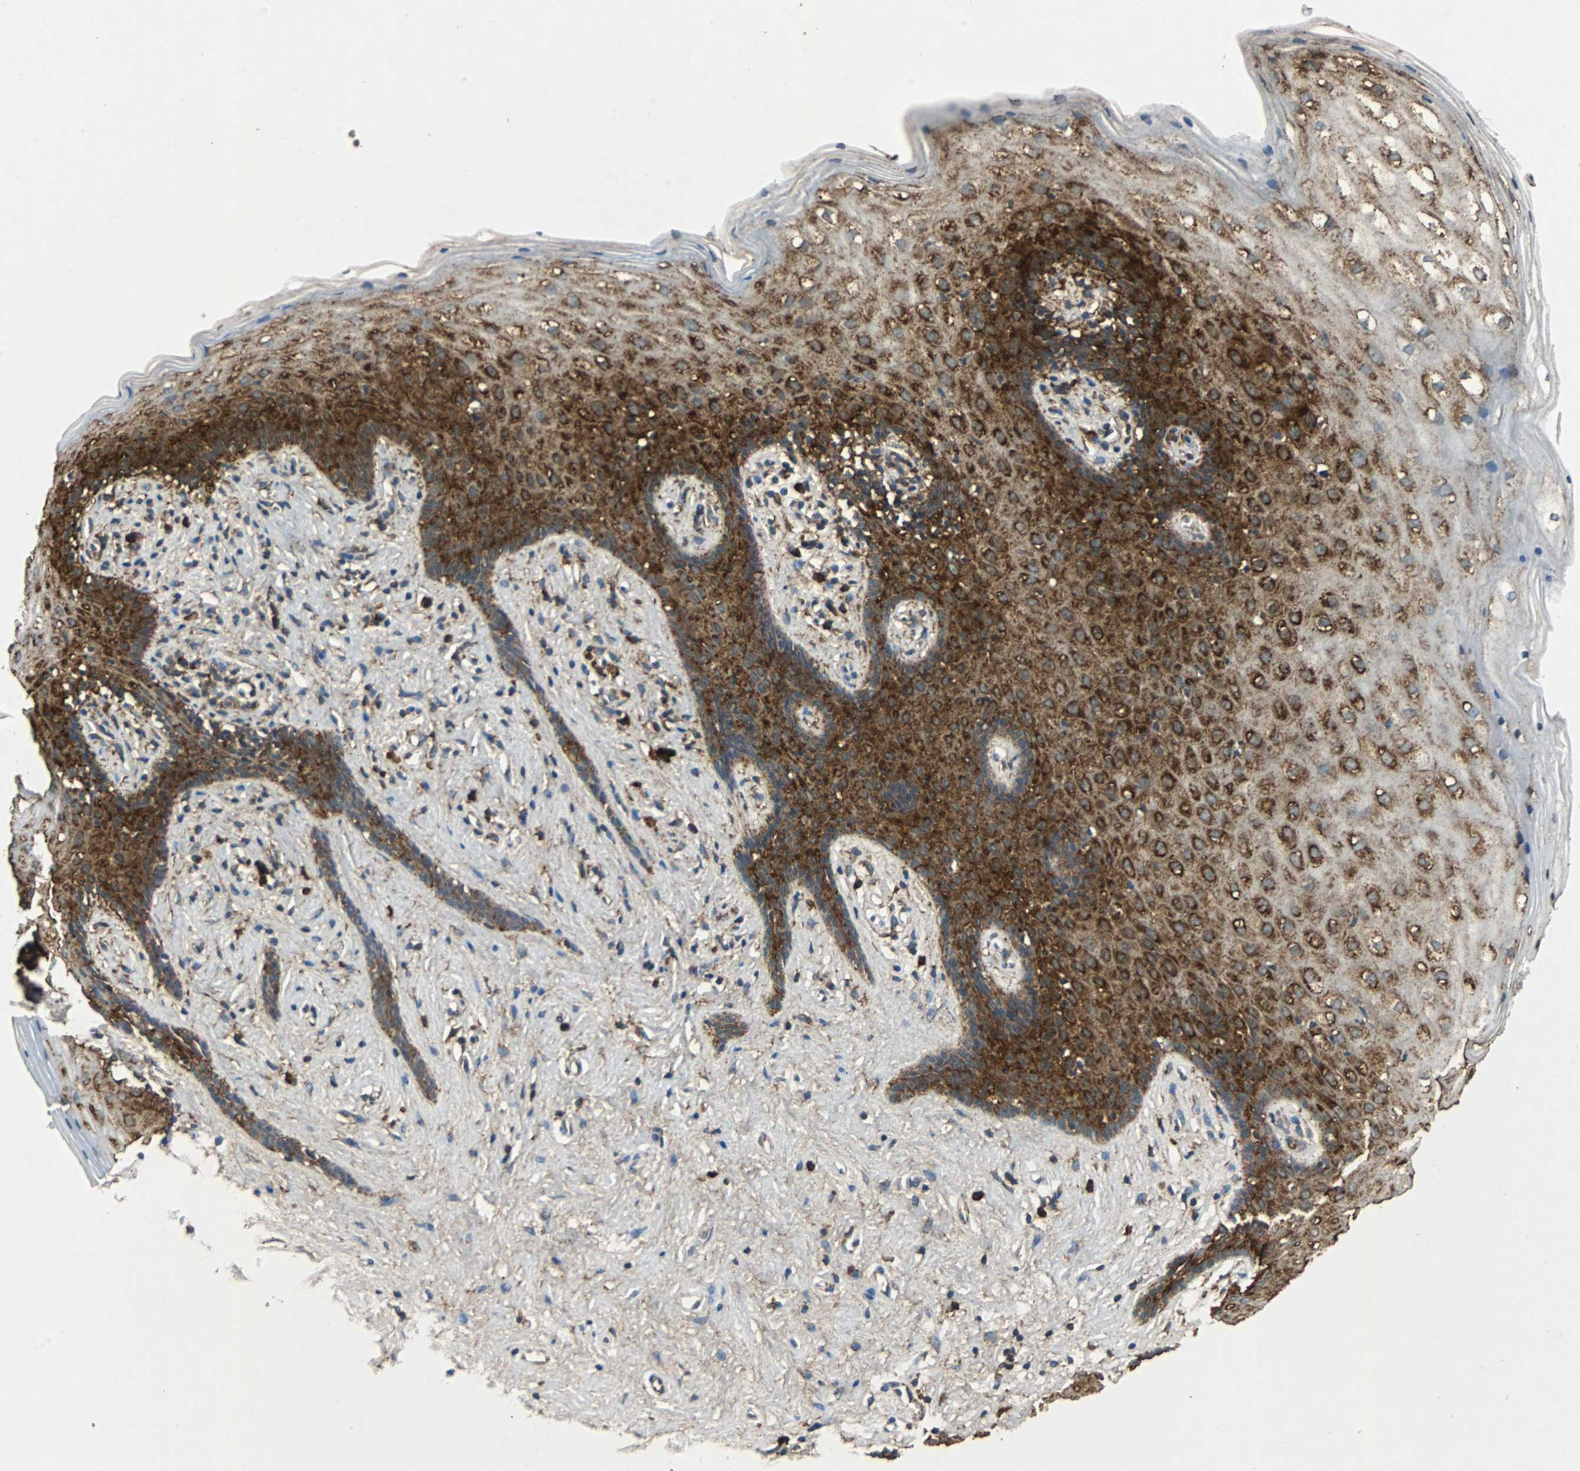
{"staining": {"intensity": "strong", "quantity": ">75%", "location": "cytoplasmic/membranous,nuclear"}, "tissue": "vagina", "cell_type": "Squamous epithelial cells", "image_type": "normal", "snomed": [{"axis": "morphology", "description": "Normal tissue, NOS"}, {"axis": "topography", "description": "Vagina"}], "caption": "Vagina was stained to show a protein in brown. There is high levels of strong cytoplasmic/membranous,nuclear positivity in approximately >75% of squamous epithelial cells. The protein of interest is shown in brown color, while the nuclei are stained blue.", "gene": "NAA10", "patient": {"sex": "female", "age": 44}}